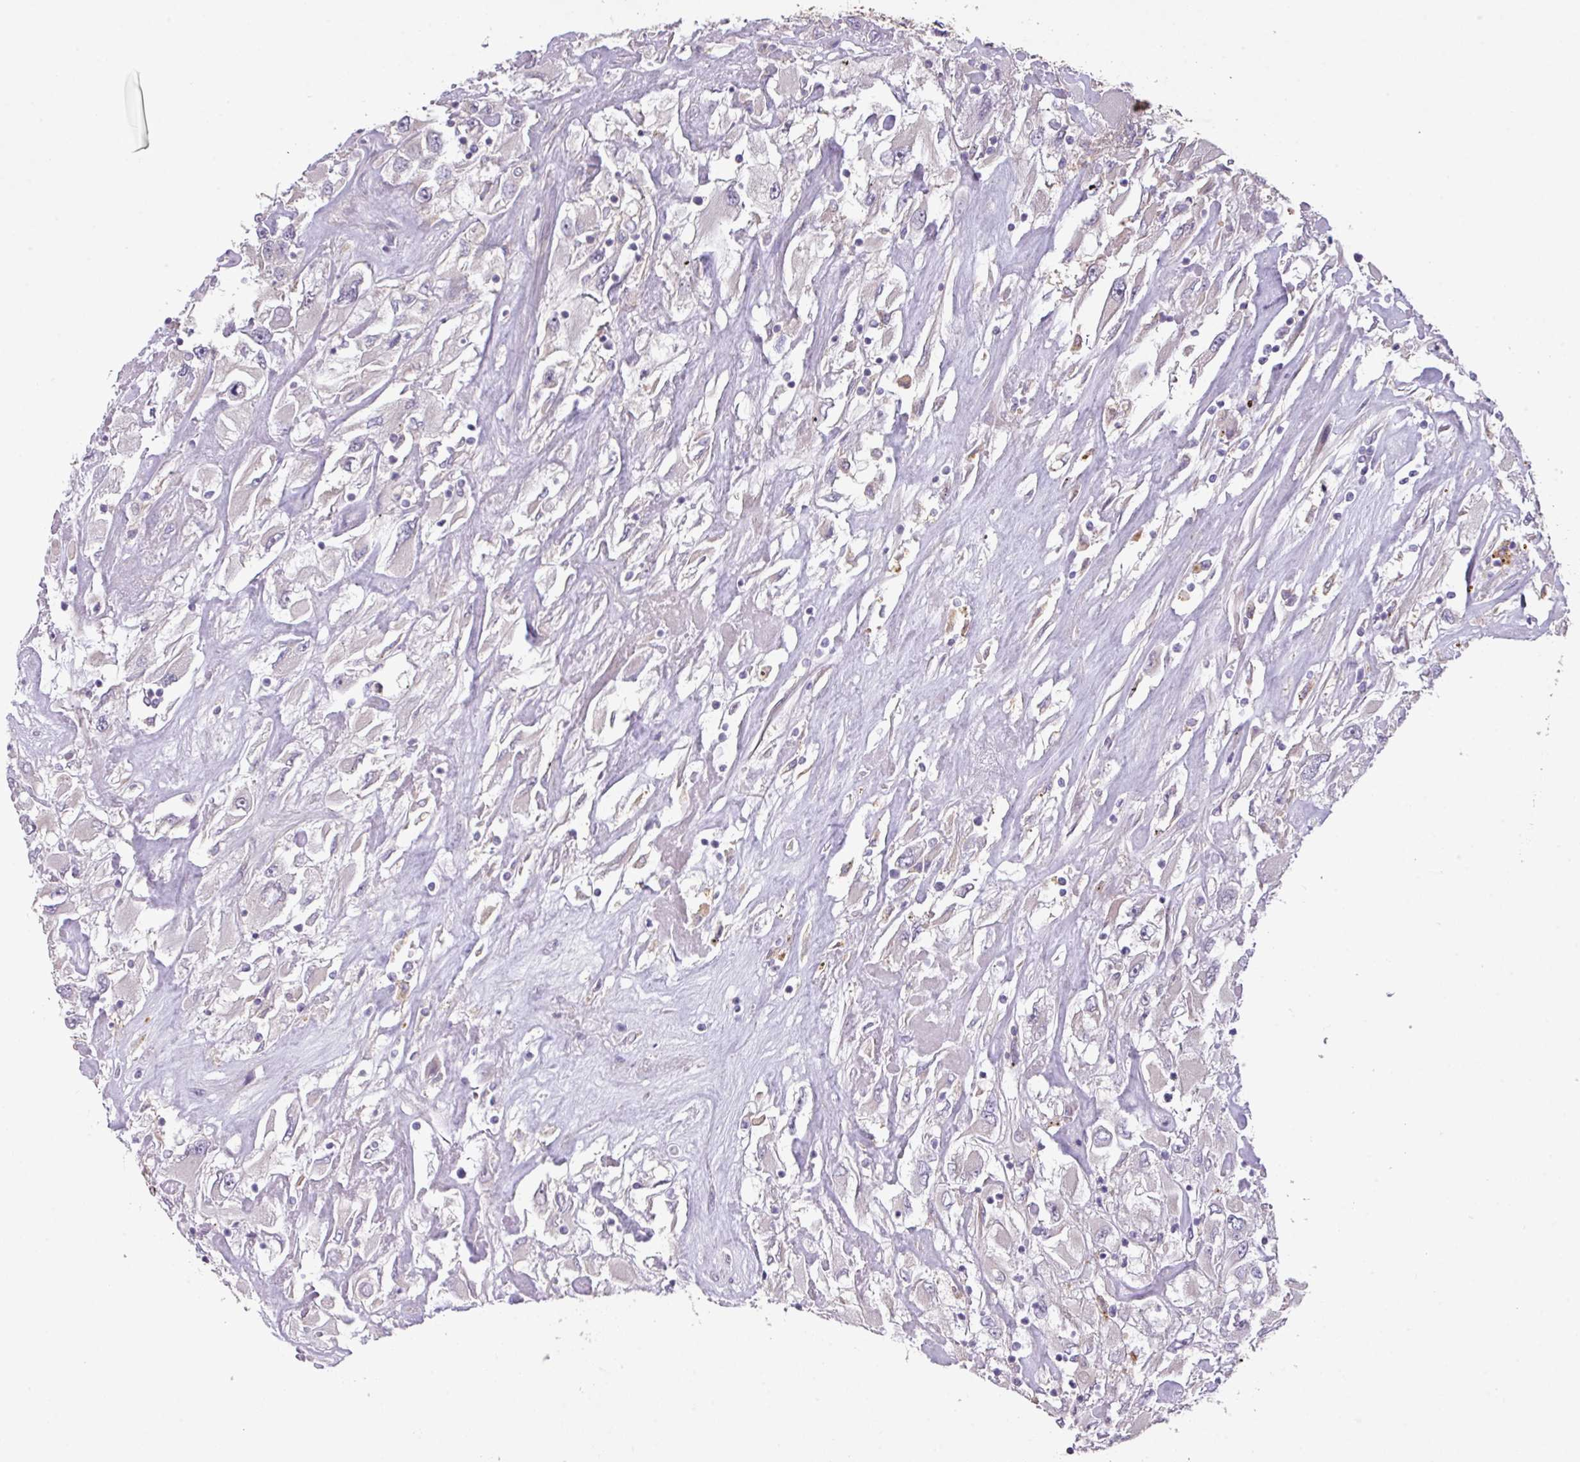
{"staining": {"intensity": "negative", "quantity": "none", "location": "none"}, "tissue": "renal cancer", "cell_type": "Tumor cells", "image_type": "cancer", "snomed": [{"axis": "morphology", "description": "Adenocarcinoma, NOS"}, {"axis": "topography", "description": "Kidney"}], "caption": "Tumor cells are negative for brown protein staining in renal cancer.", "gene": "PRADC1", "patient": {"sex": "female", "age": 52}}